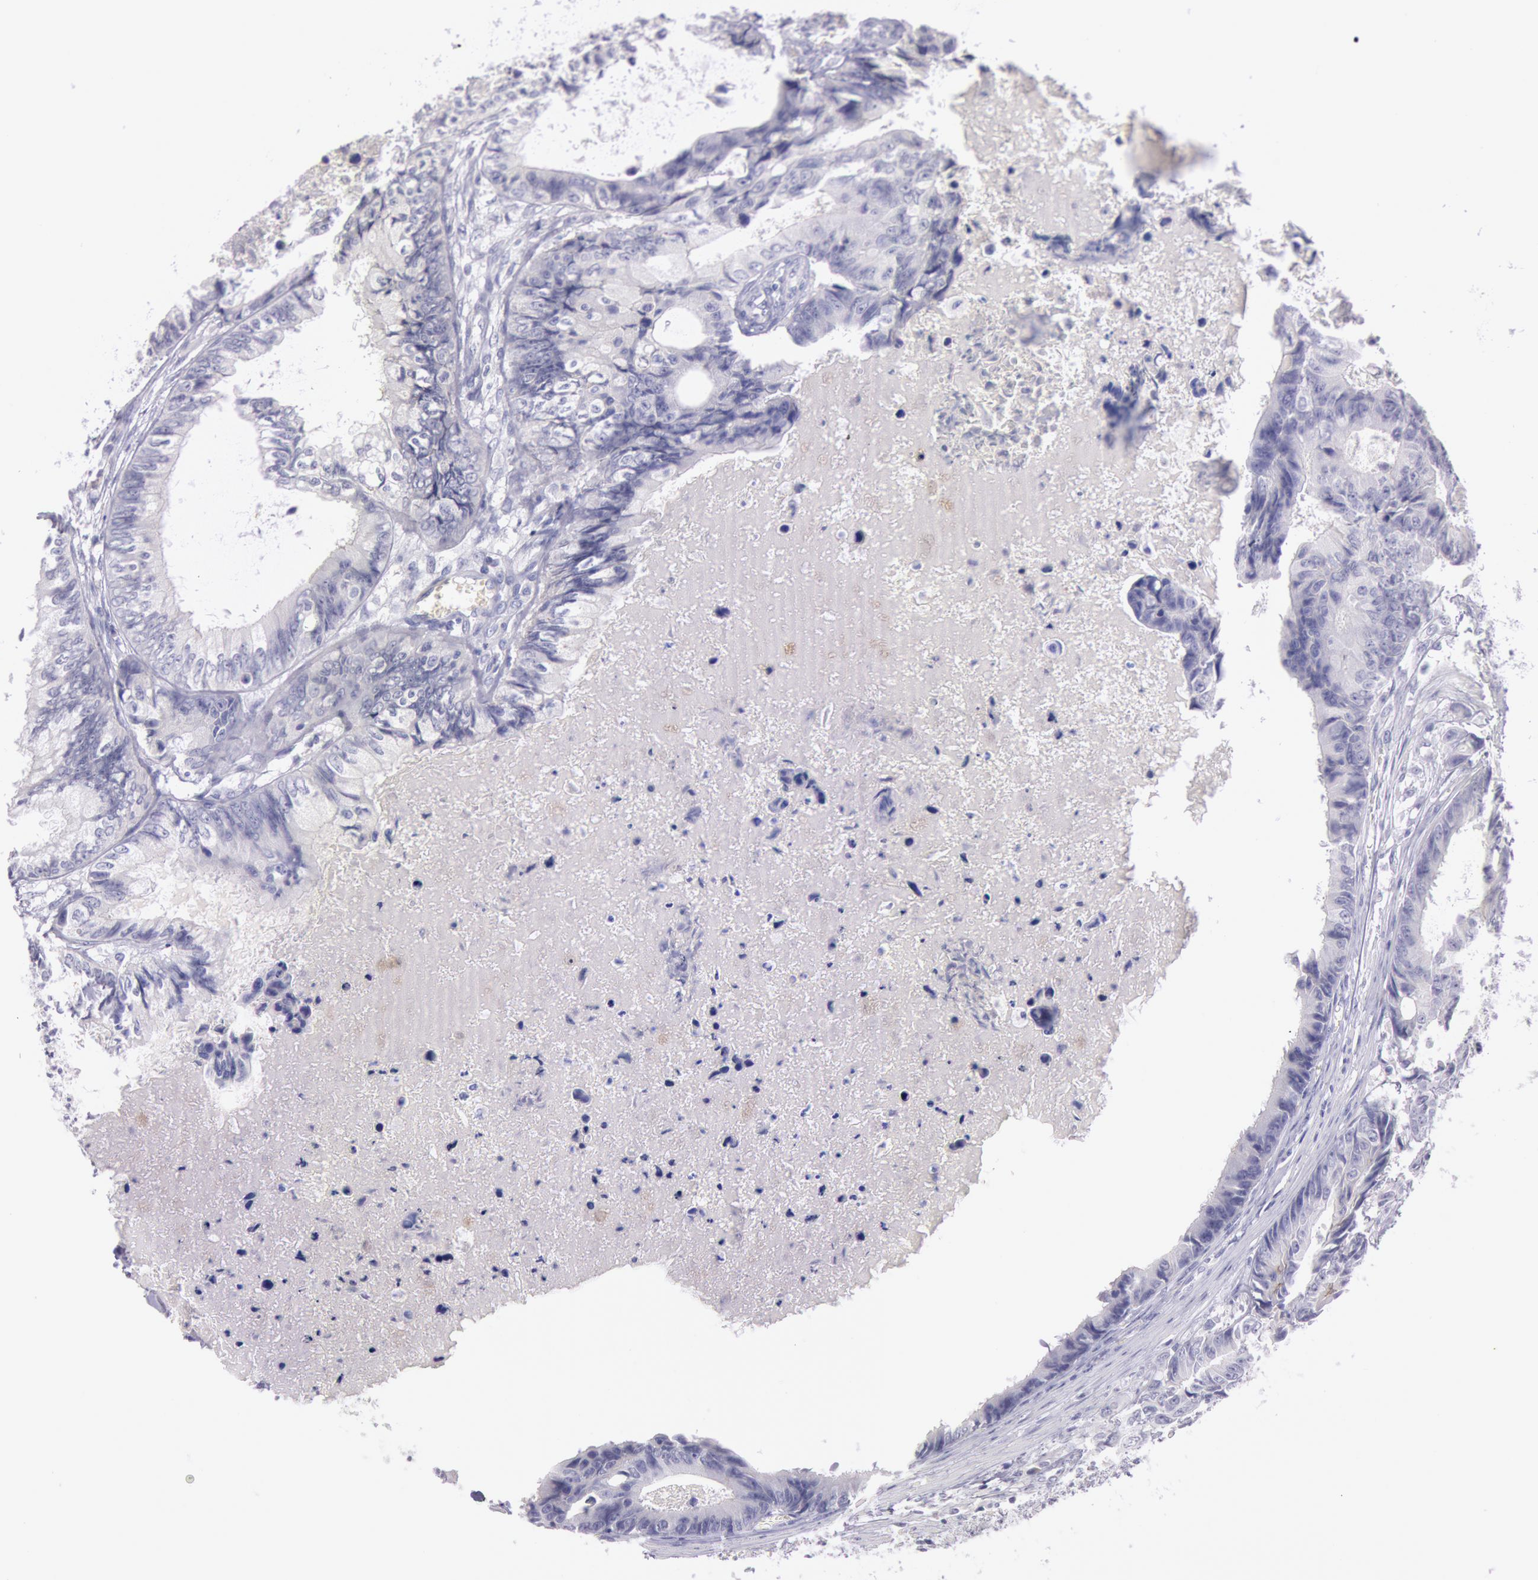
{"staining": {"intensity": "negative", "quantity": "none", "location": "none"}, "tissue": "colorectal cancer", "cell_type": "Tumor cells", "image_type": "cancer", "snomed": [{"axis": "morphology", "description": "Adenocarcinoma, NOS"}, {"axis": "topography", "description": "Rectum"}], "caption": "Immunohistochemistry of human colorectal adenocarcinoma displays no positivity in tumor cells. Nuclei are stained in blue.", "gene": "EGFR", "patient": {"sex": "female", "age": 98}}